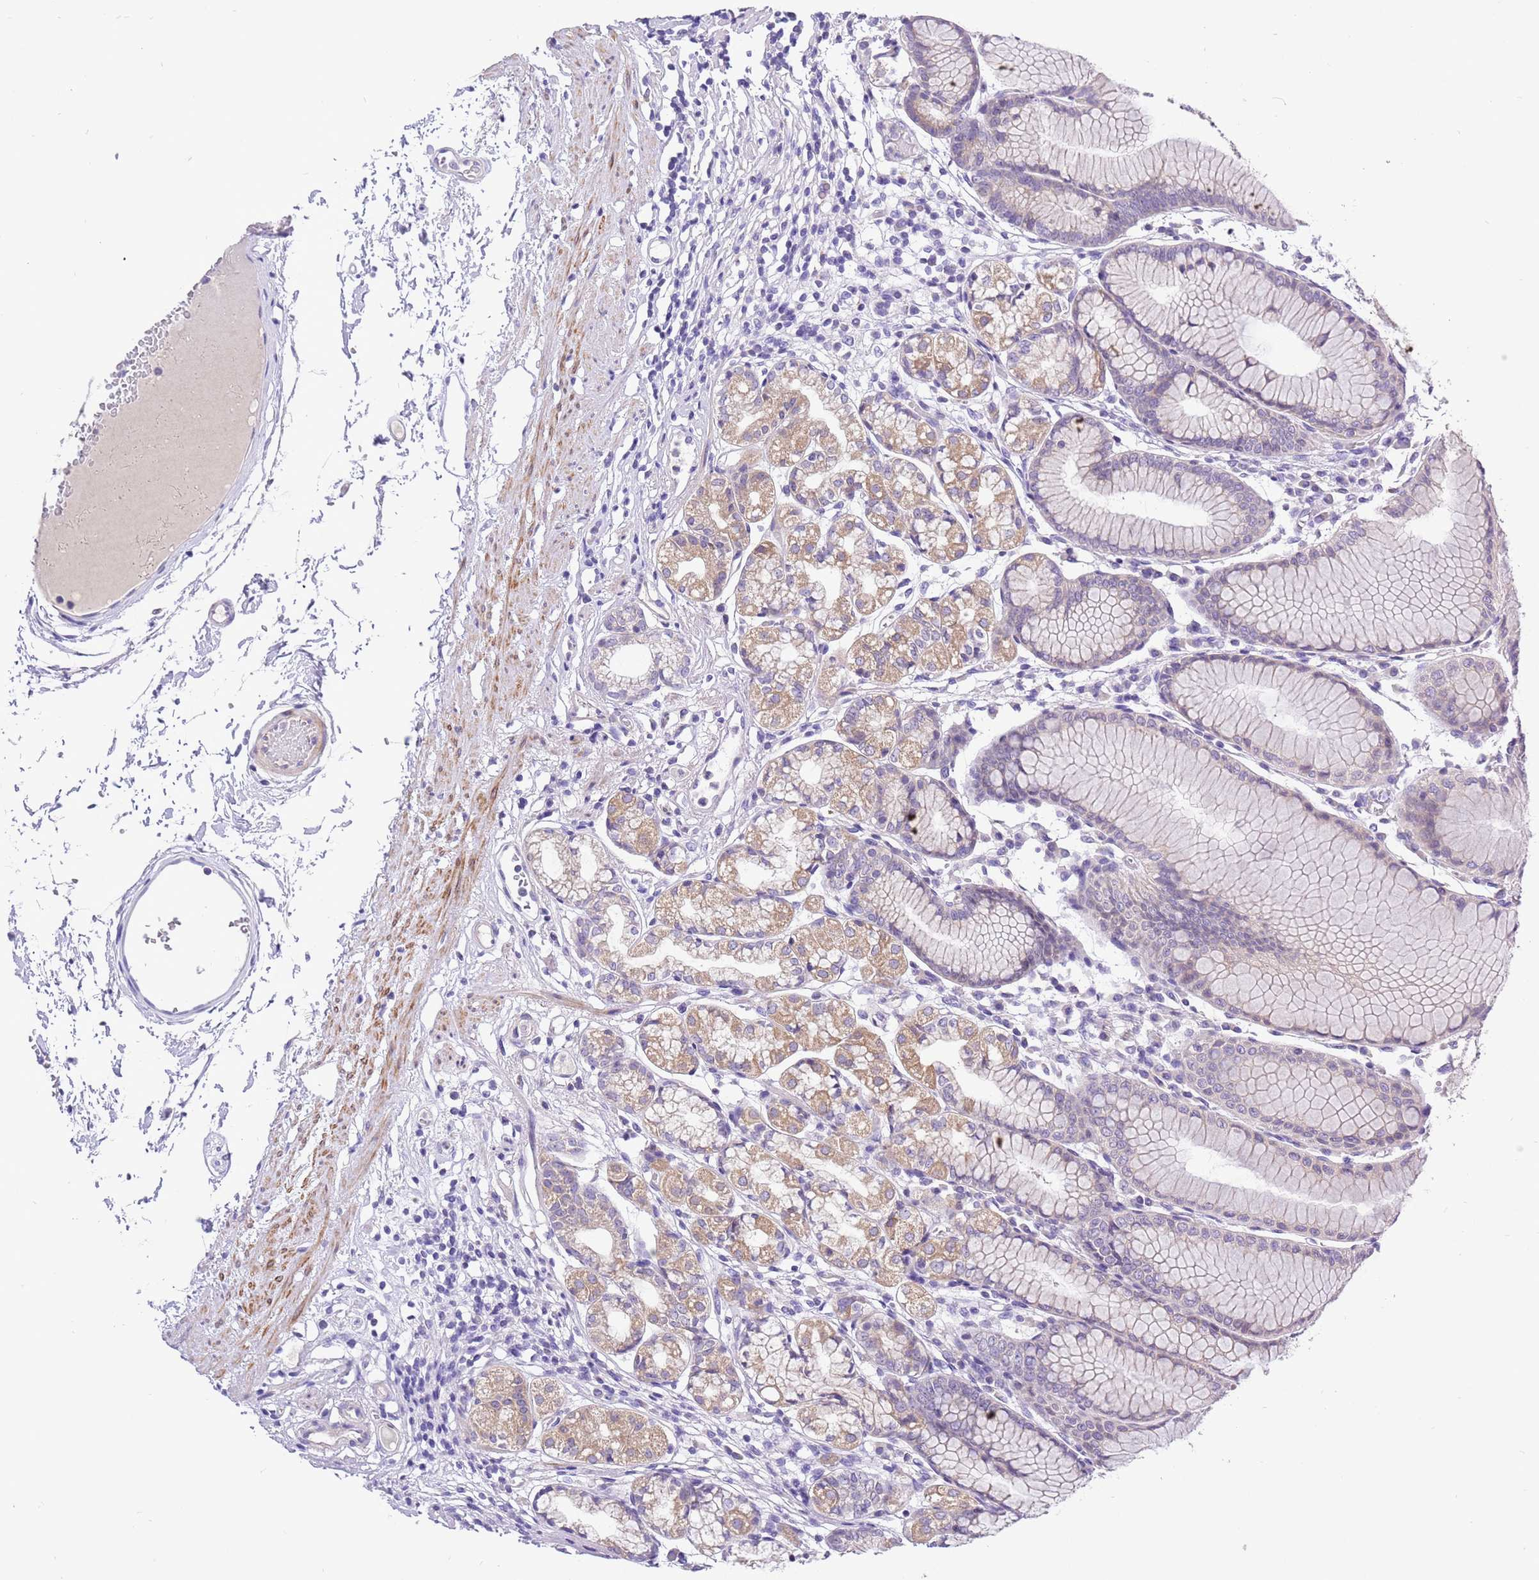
{"staining": {"intensity": "moderate", "quantity": "25%-75%", "location": "cytoplasmic/membranous"}, "tissue": "stomach", "cell_type": "Glandular cells", "image_type": "normal", "snomed": [{"axis": "morphology", "description": "Normal tissue, NOS"}, {"axis": "topography", "description": "Stomach"}], "caption": "Immunohistochemical staining of benign human stomach exhibits moderate cytoplasmic/membranous protein staining in approximately 25%-75% of glandular cells.", "gene": "GLCE", "patient": {"sex": "female", "age": 57}}